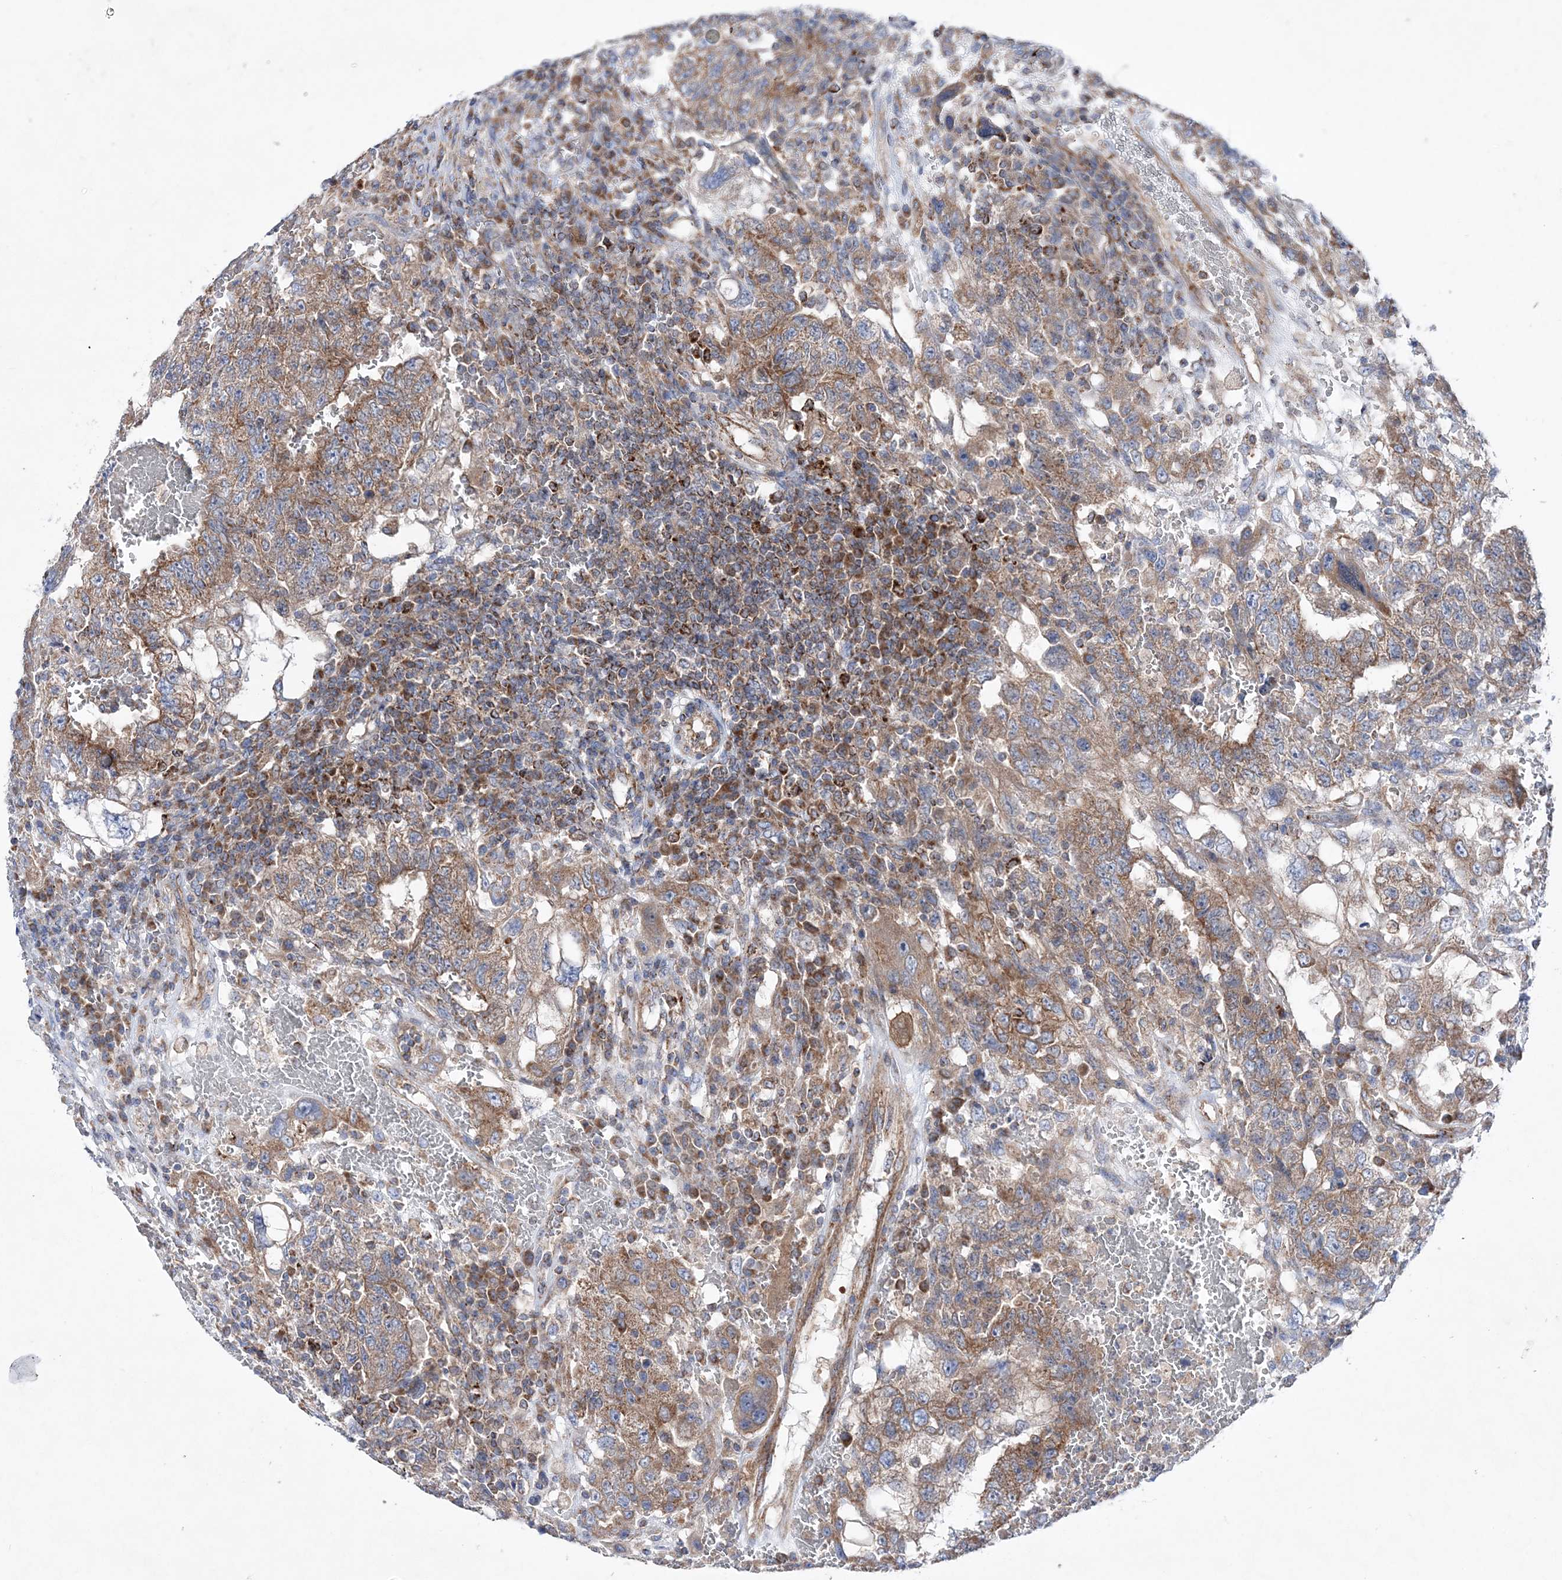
{"staining": {"intensity": "moderate", "quantity": ">75%", "location": "cytoplasmic/membranous"}, "tissue": "testis cancer", "cell_type": "Tumor cells", "image_type": "cancer", "snomed": [{"axis": "morphology", "description": "Carcinoma, Embryonal, NOS"}, {"axis": "topography", "description": "Testis"}], "caption": "This photomicrograph exhibits testis cancer (embryonal carcinoma) stained with IHC to label a protein in brown. The cytoplasmic/membranous of tumor cells show moderate positivity for the protein. Nuclei are counter-stained blue.", "gene": "NGLY1", "patient": {"sex": "male", "age": 26}}